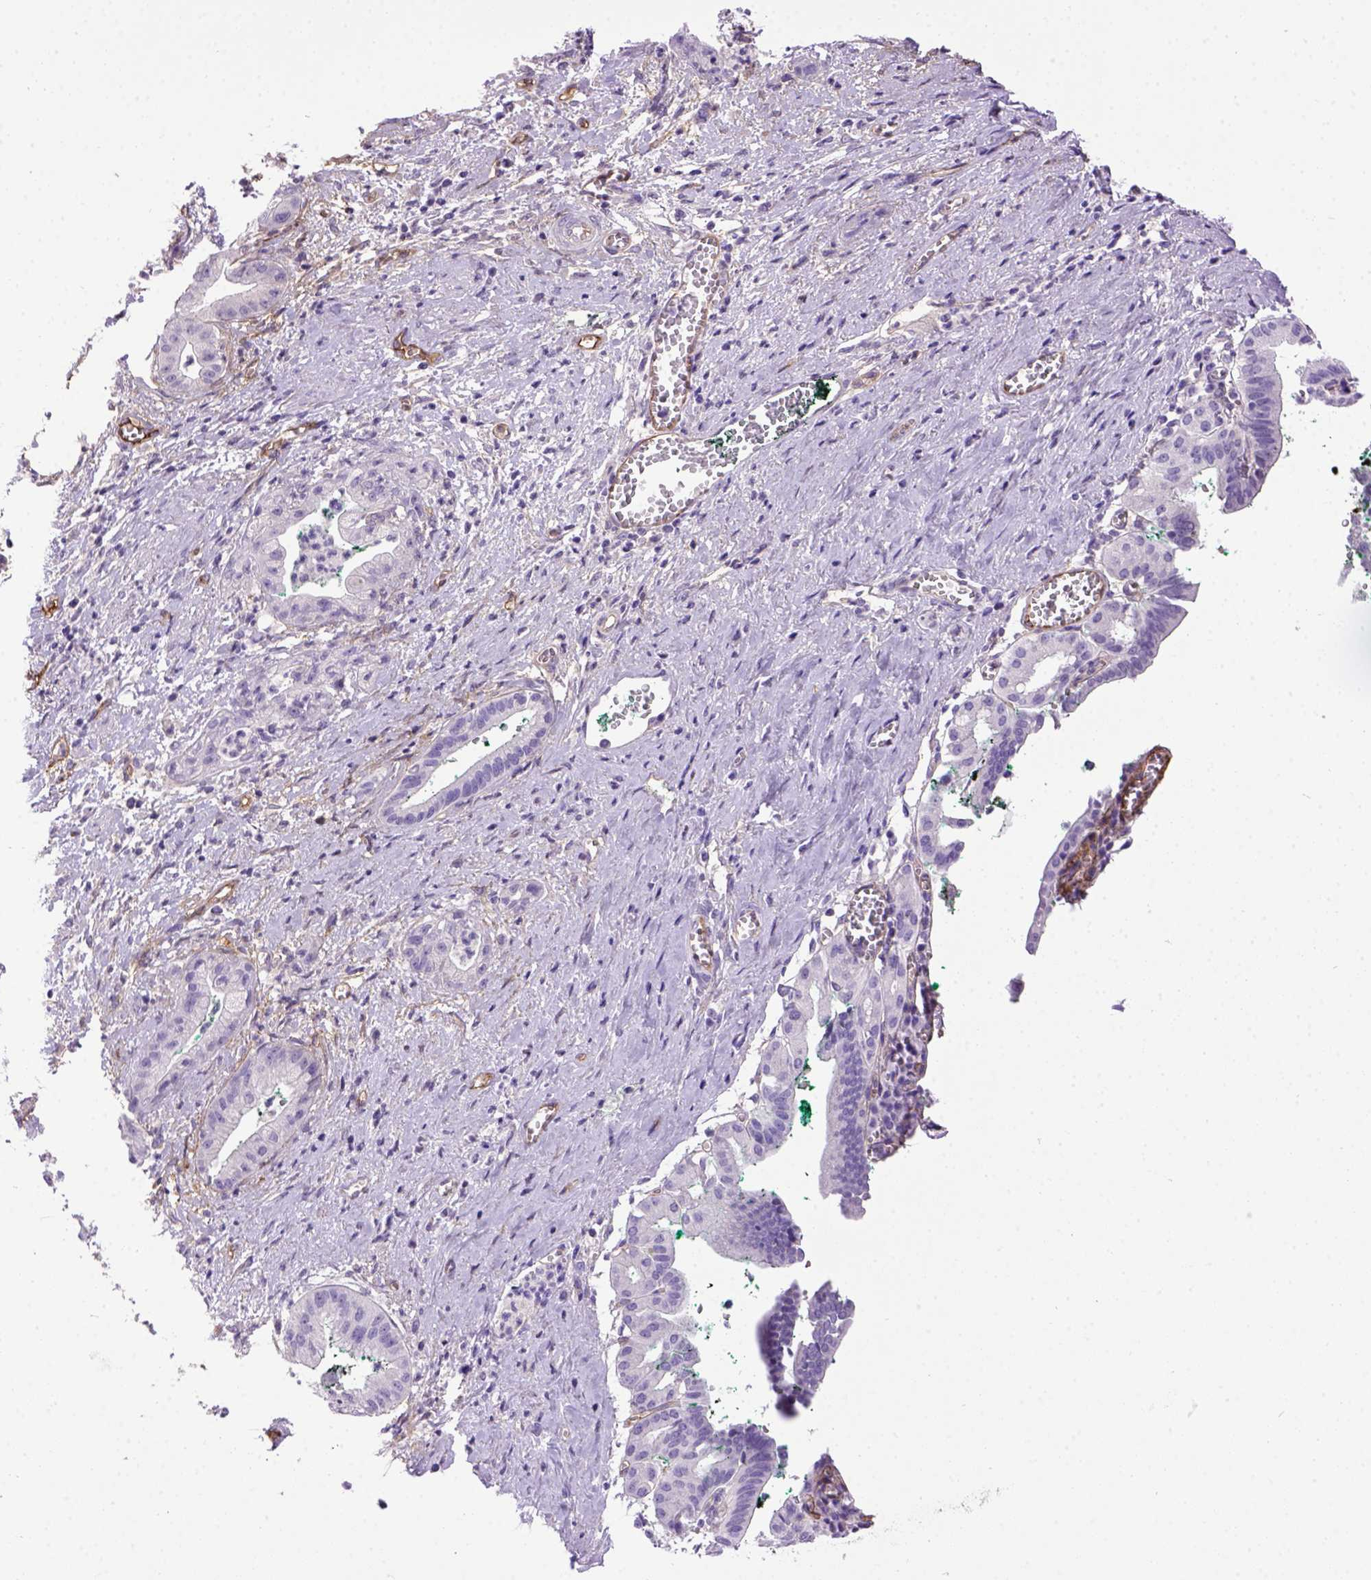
{"staining": {"intensity": "negative", "quantity": "none", "location": "none"}, "tissue": "pancreatic cancer", "cell_type": "Tumor cells", "image_type": "cancer", "snomed": [{"axis": "morphology", "description": "Normal tissue, NOS"}, {"axis": "morphology", "description": "Adenocarcinoma, NOS"}, {"axis": "topography", "description": "Lymph node"}, {"axis": "topography", "description": "Pancreas"}], "caption": "Immunohistochemical staining of pancreatic cancer (adenocarcinoma) demonstrates no significant expression in tumor cells.", "gene": "ENG", "patient": {"sex": "female", "age": 58}}